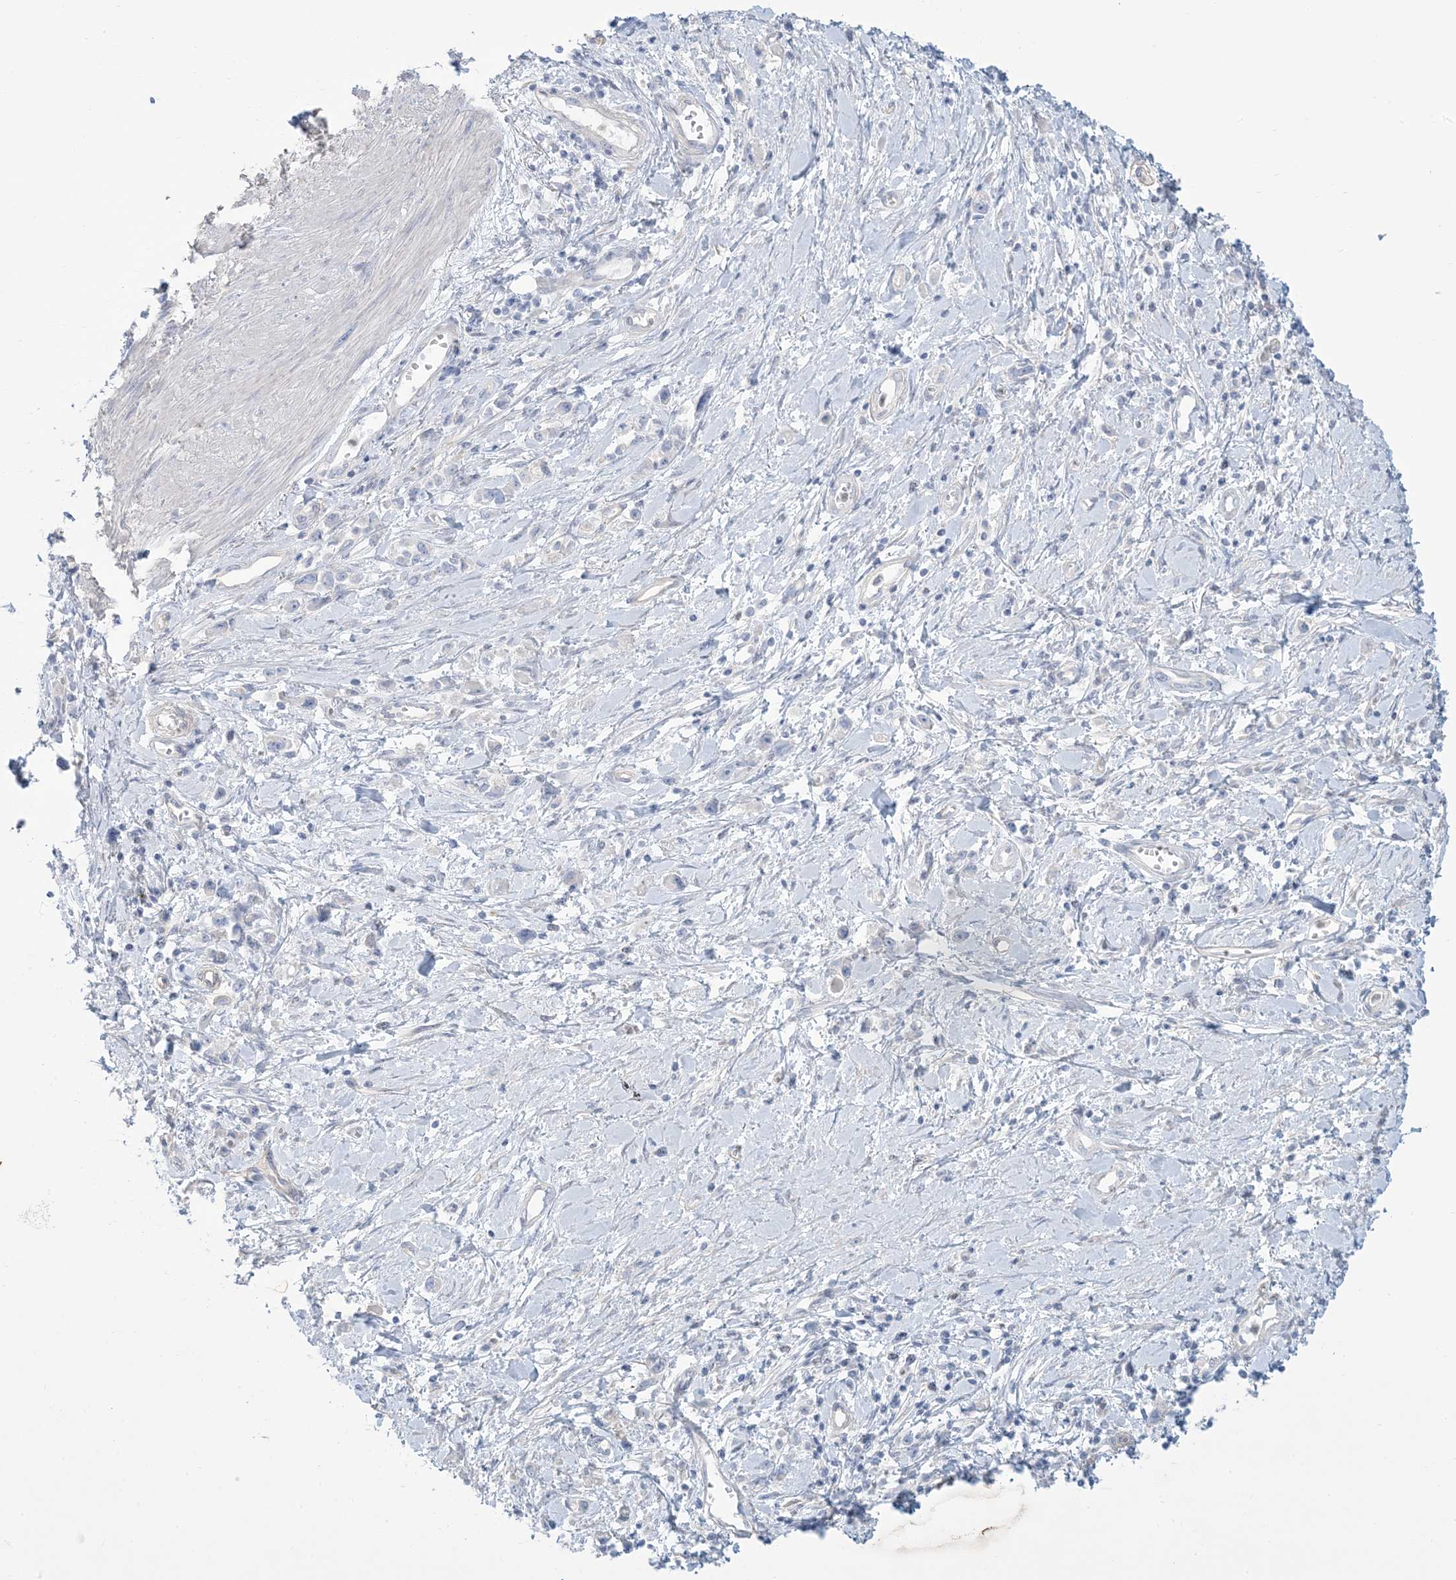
{"staining": {"intensity": "negative", "quantity": "none", "location": "none"}, "tissue": "stomach cancer", "cell_type": "Tumor cells", "image_type": "cancer", "snomed": [{"axis": "morphology", "description": "Adenocarcinoma, NOS"}, {"axis": "topography", "description": "Stomach"}], "caption": "A high-resolution image shows immunohistochemistry staining of stomach adenocarcinoma, which demonstrates no significant expression in tumor cells.", "gene": "MTHFD2L", "patient": {"sex": "female", "age": 76}}